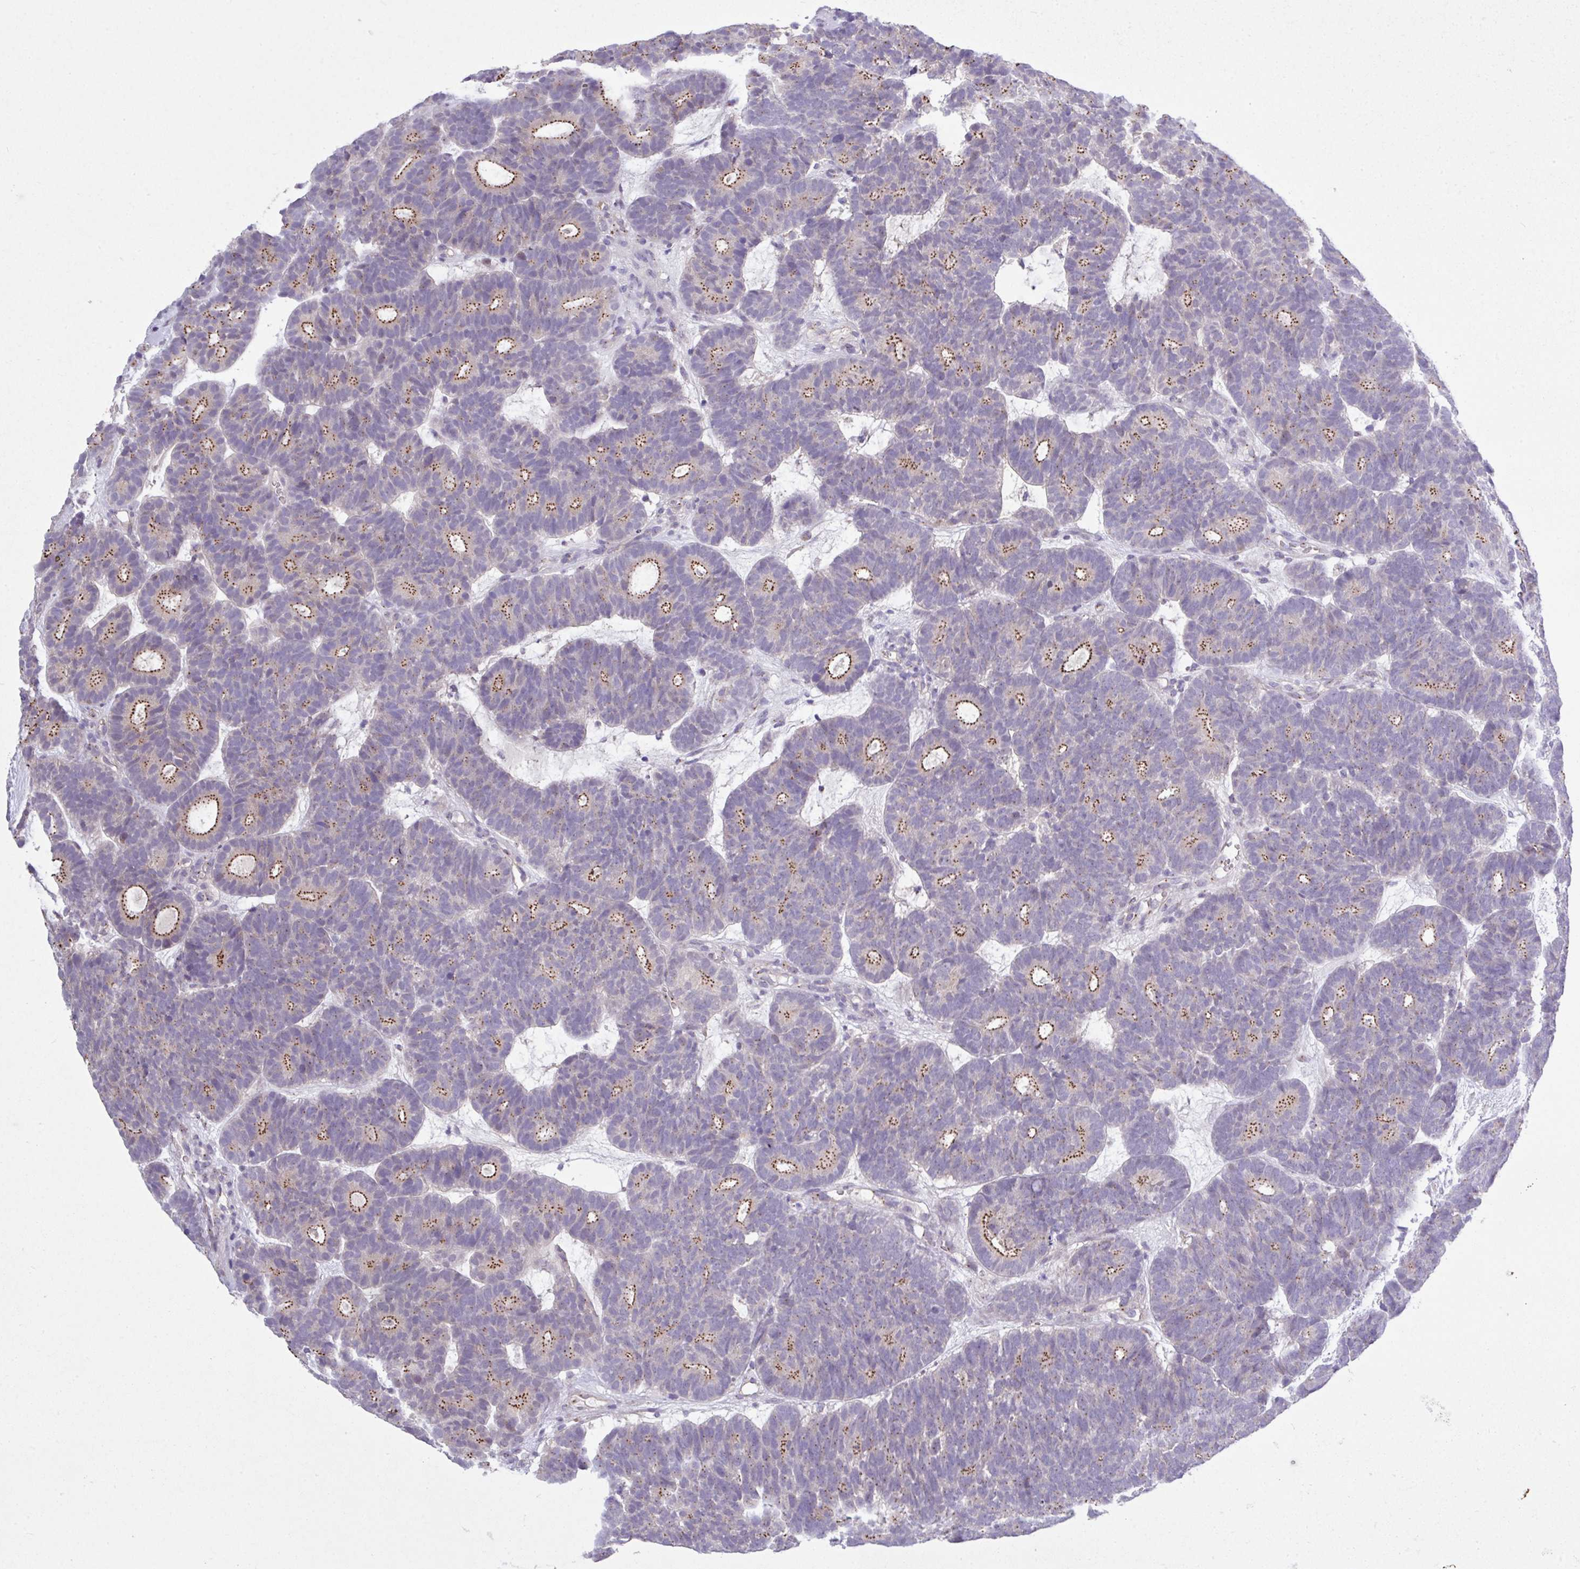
{"staining": {"intensity": "strong", "quantity": "<25%", "location": "cytoplasmic/membranous"}, "tissue": "head and neck cancer", "cell_type": "Tumor cells", "image_type": "cancer", "snomed": [{"axis": "morphology", "description": "Adenocarcinoma, NOS"}, {"axis": "topography", "description": "Head-Neck"}], "caption": "A medium amount of strong cytoplasmic/membranous staining is identified in approximately <25% of tumor cells in head and neck adenocarcinoma tissue. Using DAB (brown) and hematoxylin (blue) stains, captured at high magnification using brightfield microscopy.", "gene": "SPINK8", "patient": {"sex": "female", "age": 81}}